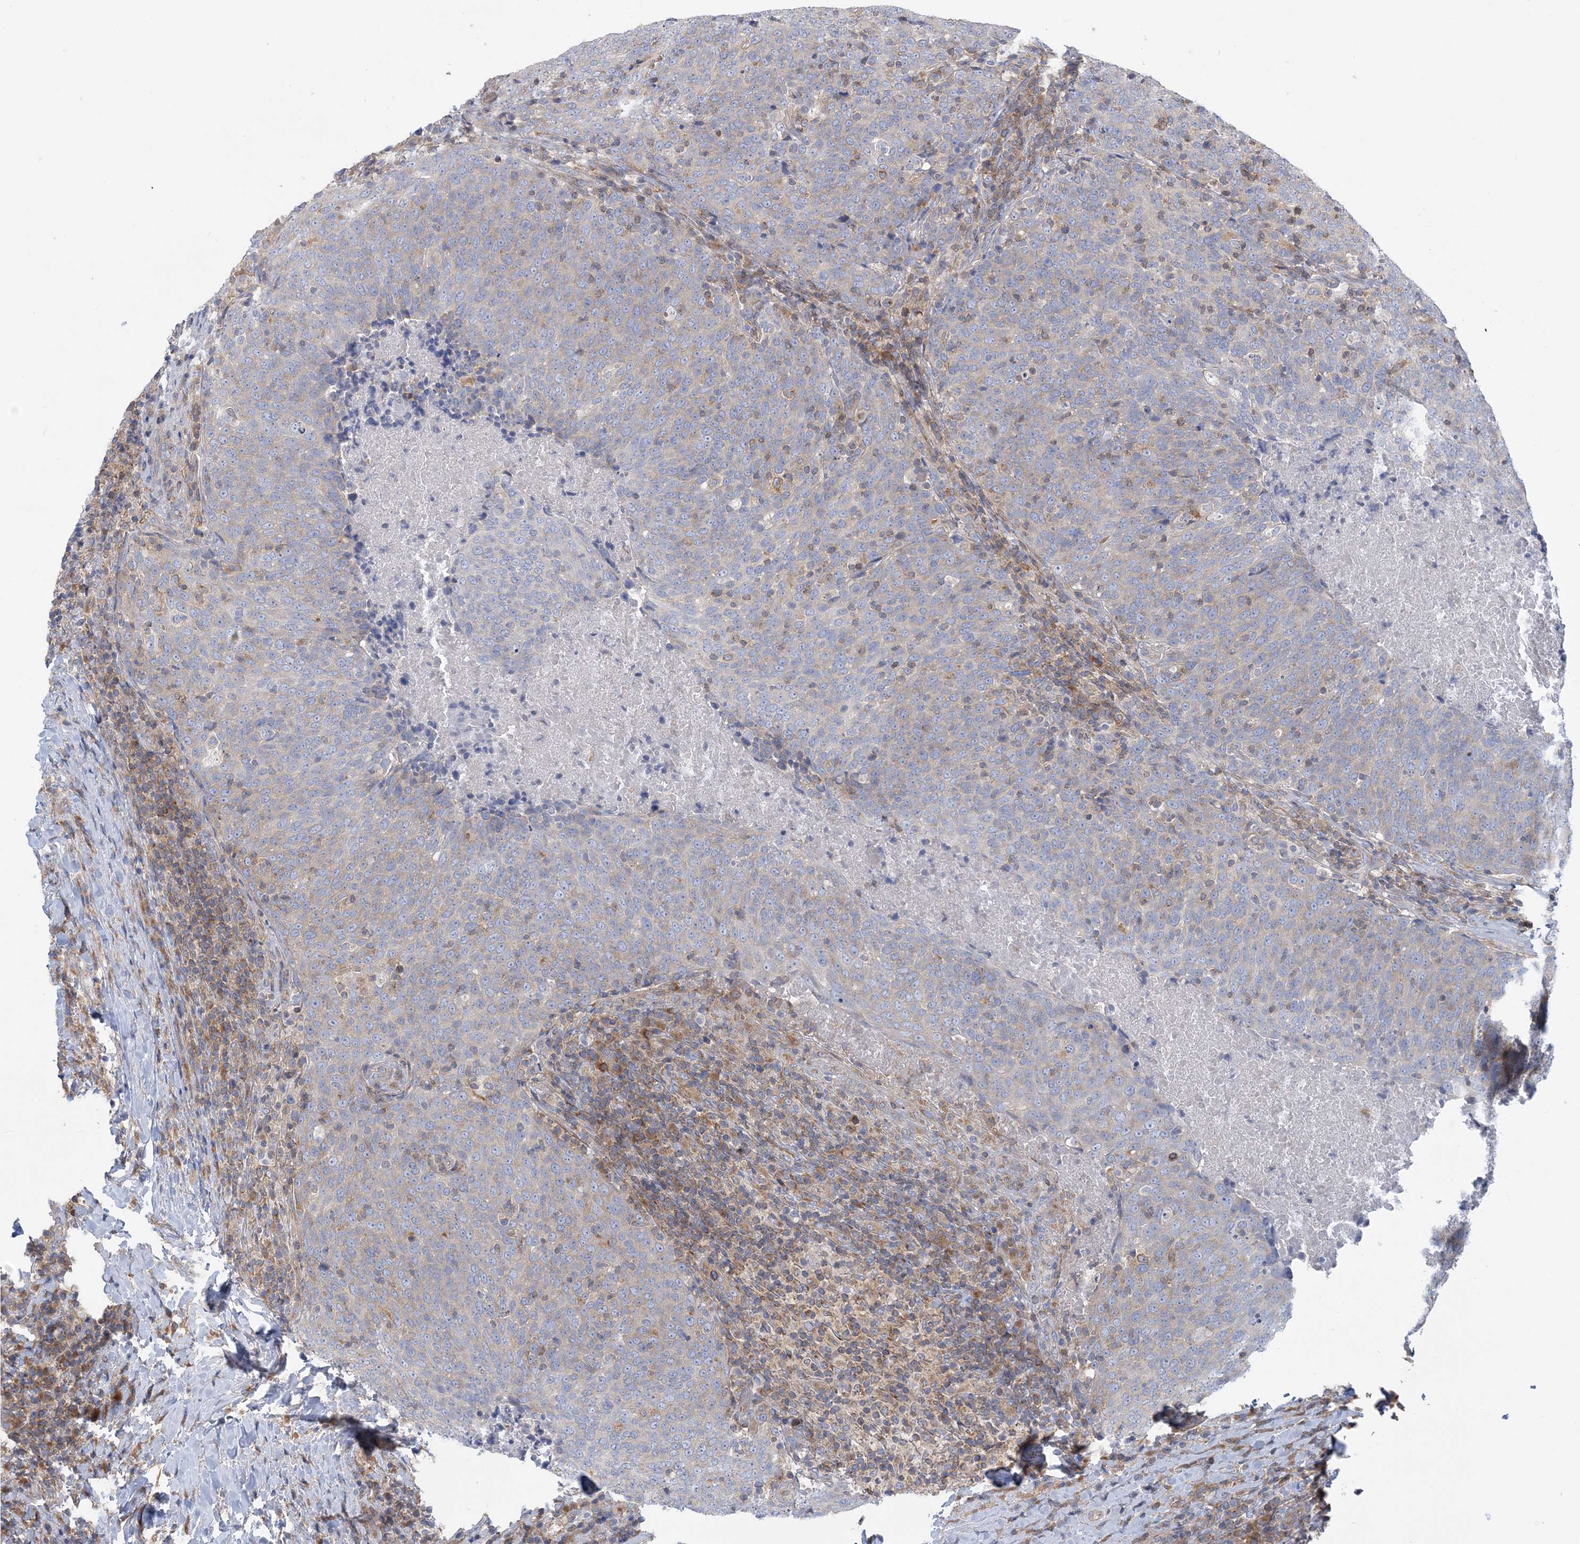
{"staining": {"intensity": "negative", "quantity": "none", "location": "none"}, "tissue": "head and neck cancer", "cell_type": "Tumor cells", "image_type": "cancer", "snomed": [{"axis": "morphology", "description": "Squamous cell carcinoma, NOS"}, {"axis": "morphology", "description": "Squamous cell carcinoma, metastatic, NOS"}, {"axis": "topography", "description": "Lymph node"}, {"axis": "topography", "description": "Head-Neck"}], "caption": "A high-resolution histopathology image shows IHC staining of head and neck cancer, which exhibits no significant staining in tumor cells.", "gene": "FAM114A2", "patient": {"sex": "male", "age": 62}}